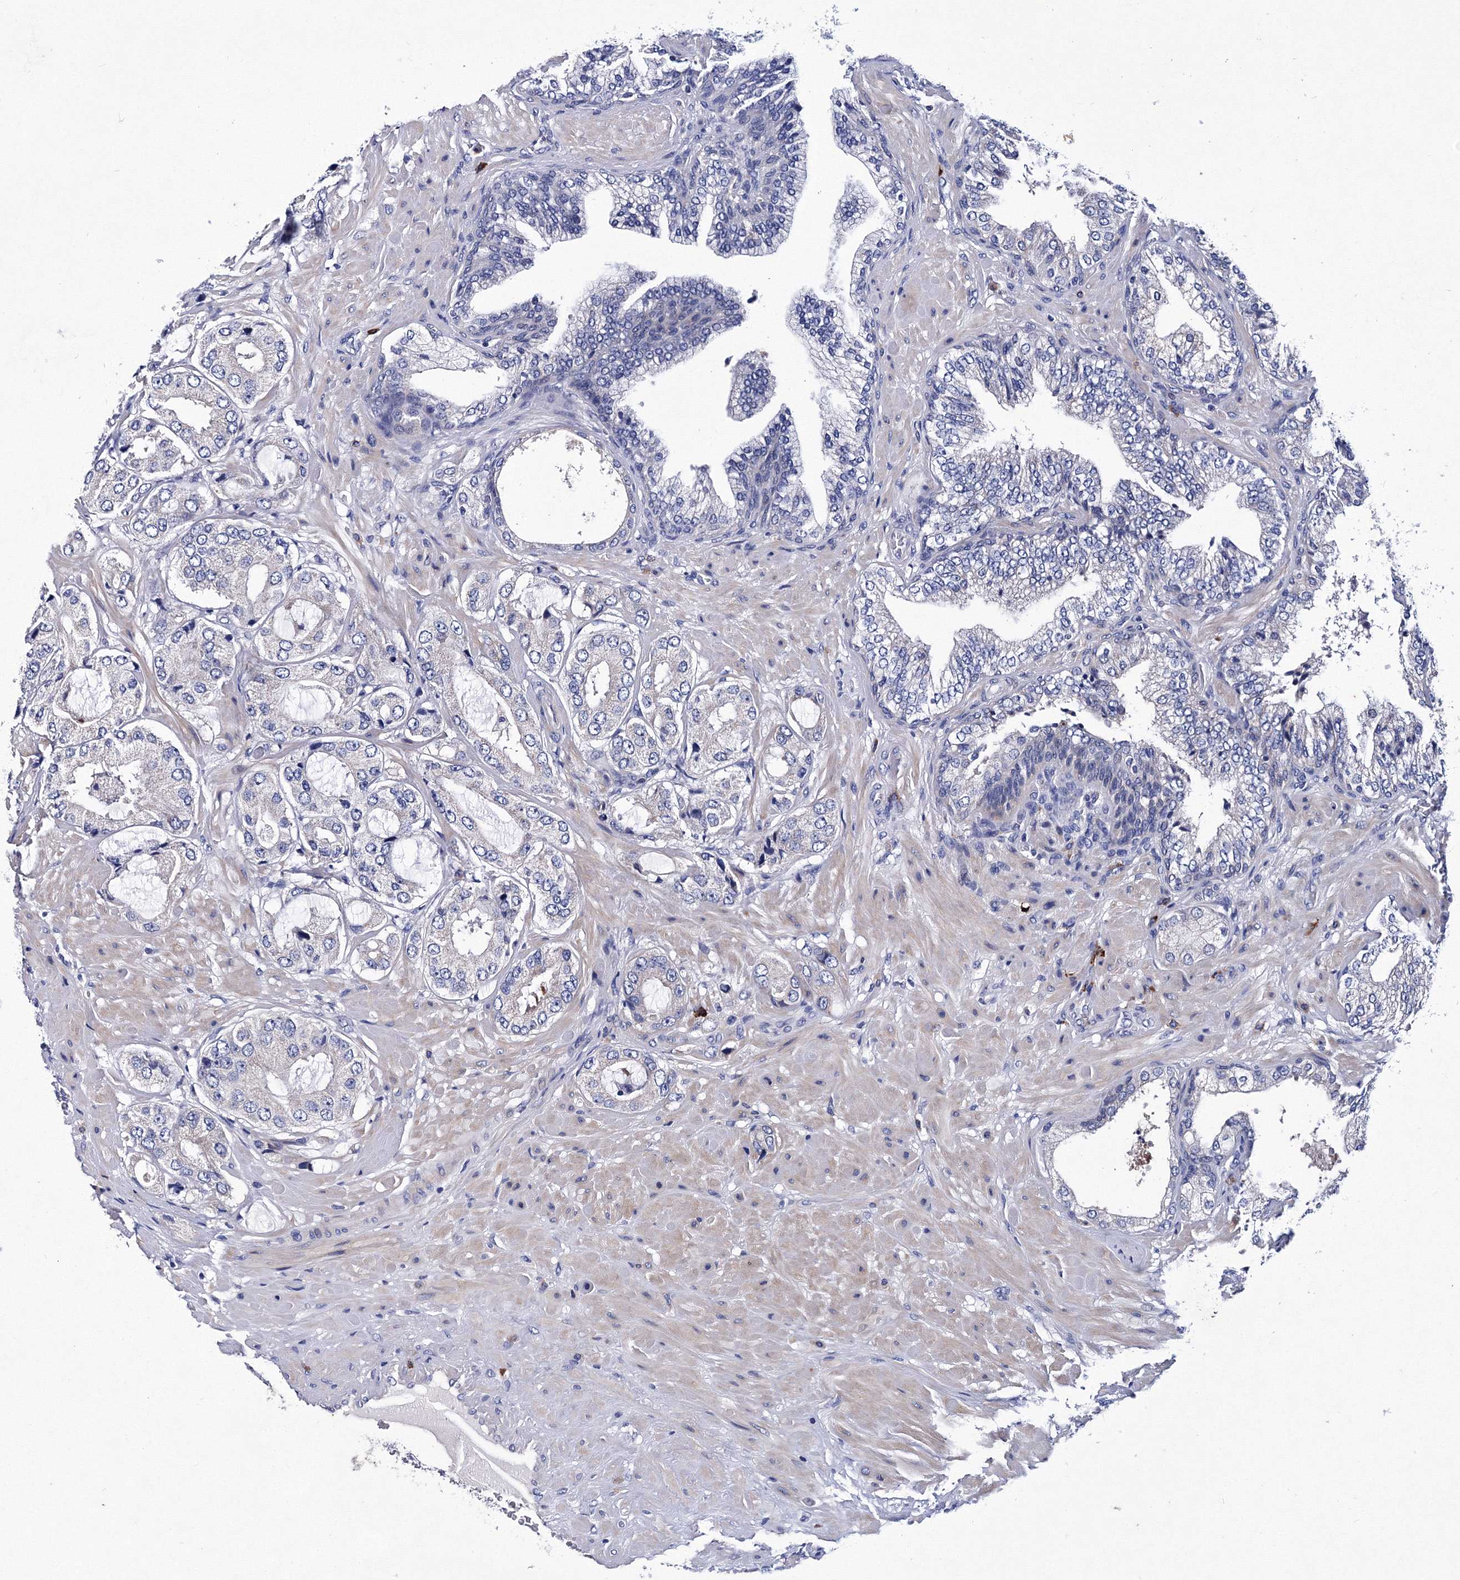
{"staining": {"intensity": "negative", "quantity": "none", "location": "none"}, "tissue": "prostate cancer", "cell_type": "Tumor cells", "image_type": "cancer", "snomed": [{"axis": "morphology", "description": "Adenocarcinoma, High grade"}, {"axis": "topography", "description": "Prostate"}], "caption": "IHC histopathology image of human prostate cancer (adenocarcinoma (high-grade)) stained for a protein (brown), which reveals no positivity in tumor cells.", "gene": "TRPM2", "patient": {"sex": "male", "age": 59}}